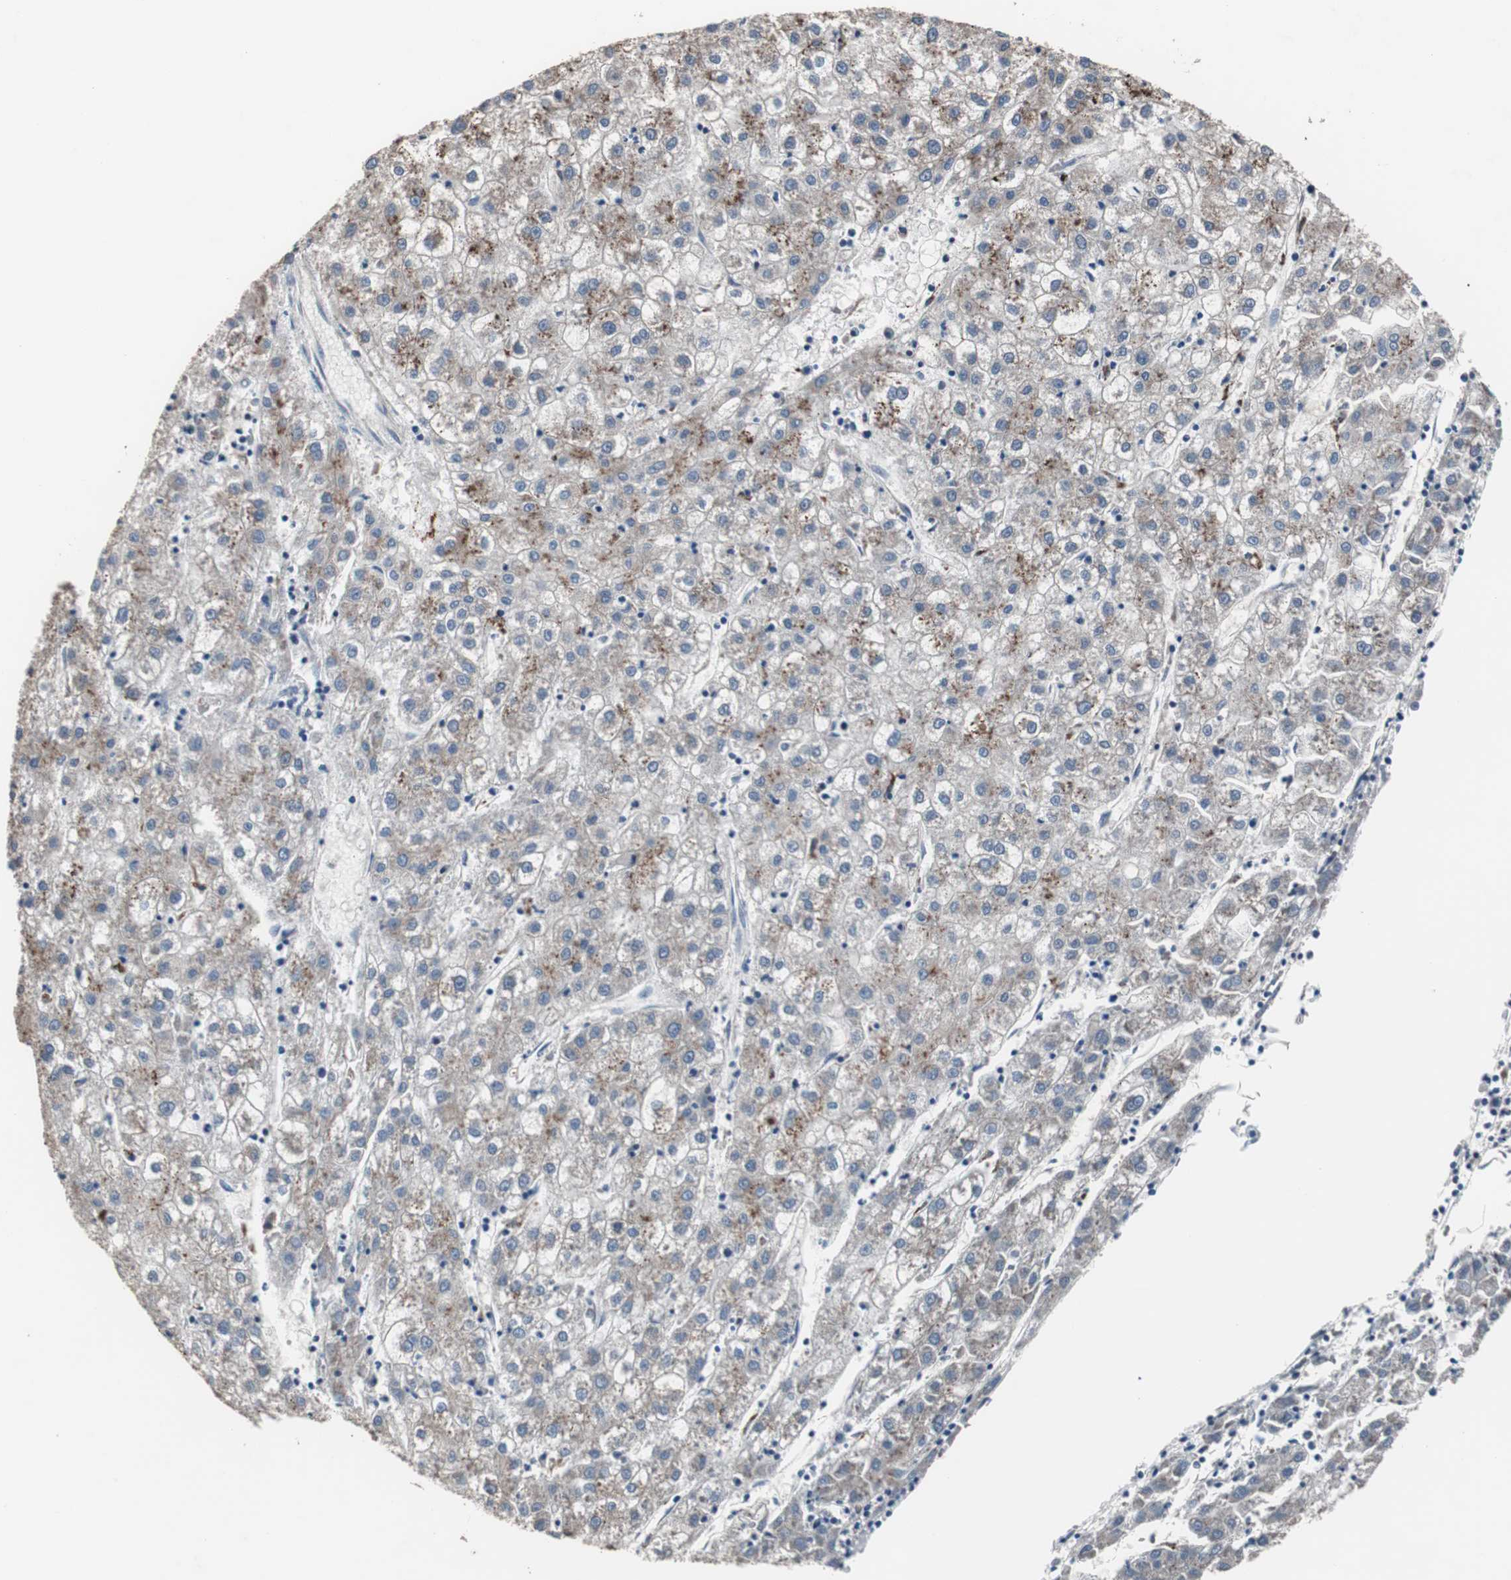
{"staining": {"intensity": "weak", "quantity": "25%-75%", "location": "cytoplasmic/membranous"}, "tissue": "liver cancer", "cell_type": "Tumor cells", "image_type": "cancer", "snomed": [{"axis": "morphology", "description": "Carcinoma, Hepatocellular, NOS"}, {"axis": "topography", "description": "Liver"}], "caption": "Immunohistochemistry of human liver cancer (hepatocellular carcinoma) shows low levels of weak cytoplasmic/membranous staining in approximately 25%-75% of tumor cells.", "gene": "USP10", "patient": {"sex": "male", "age": 72}}